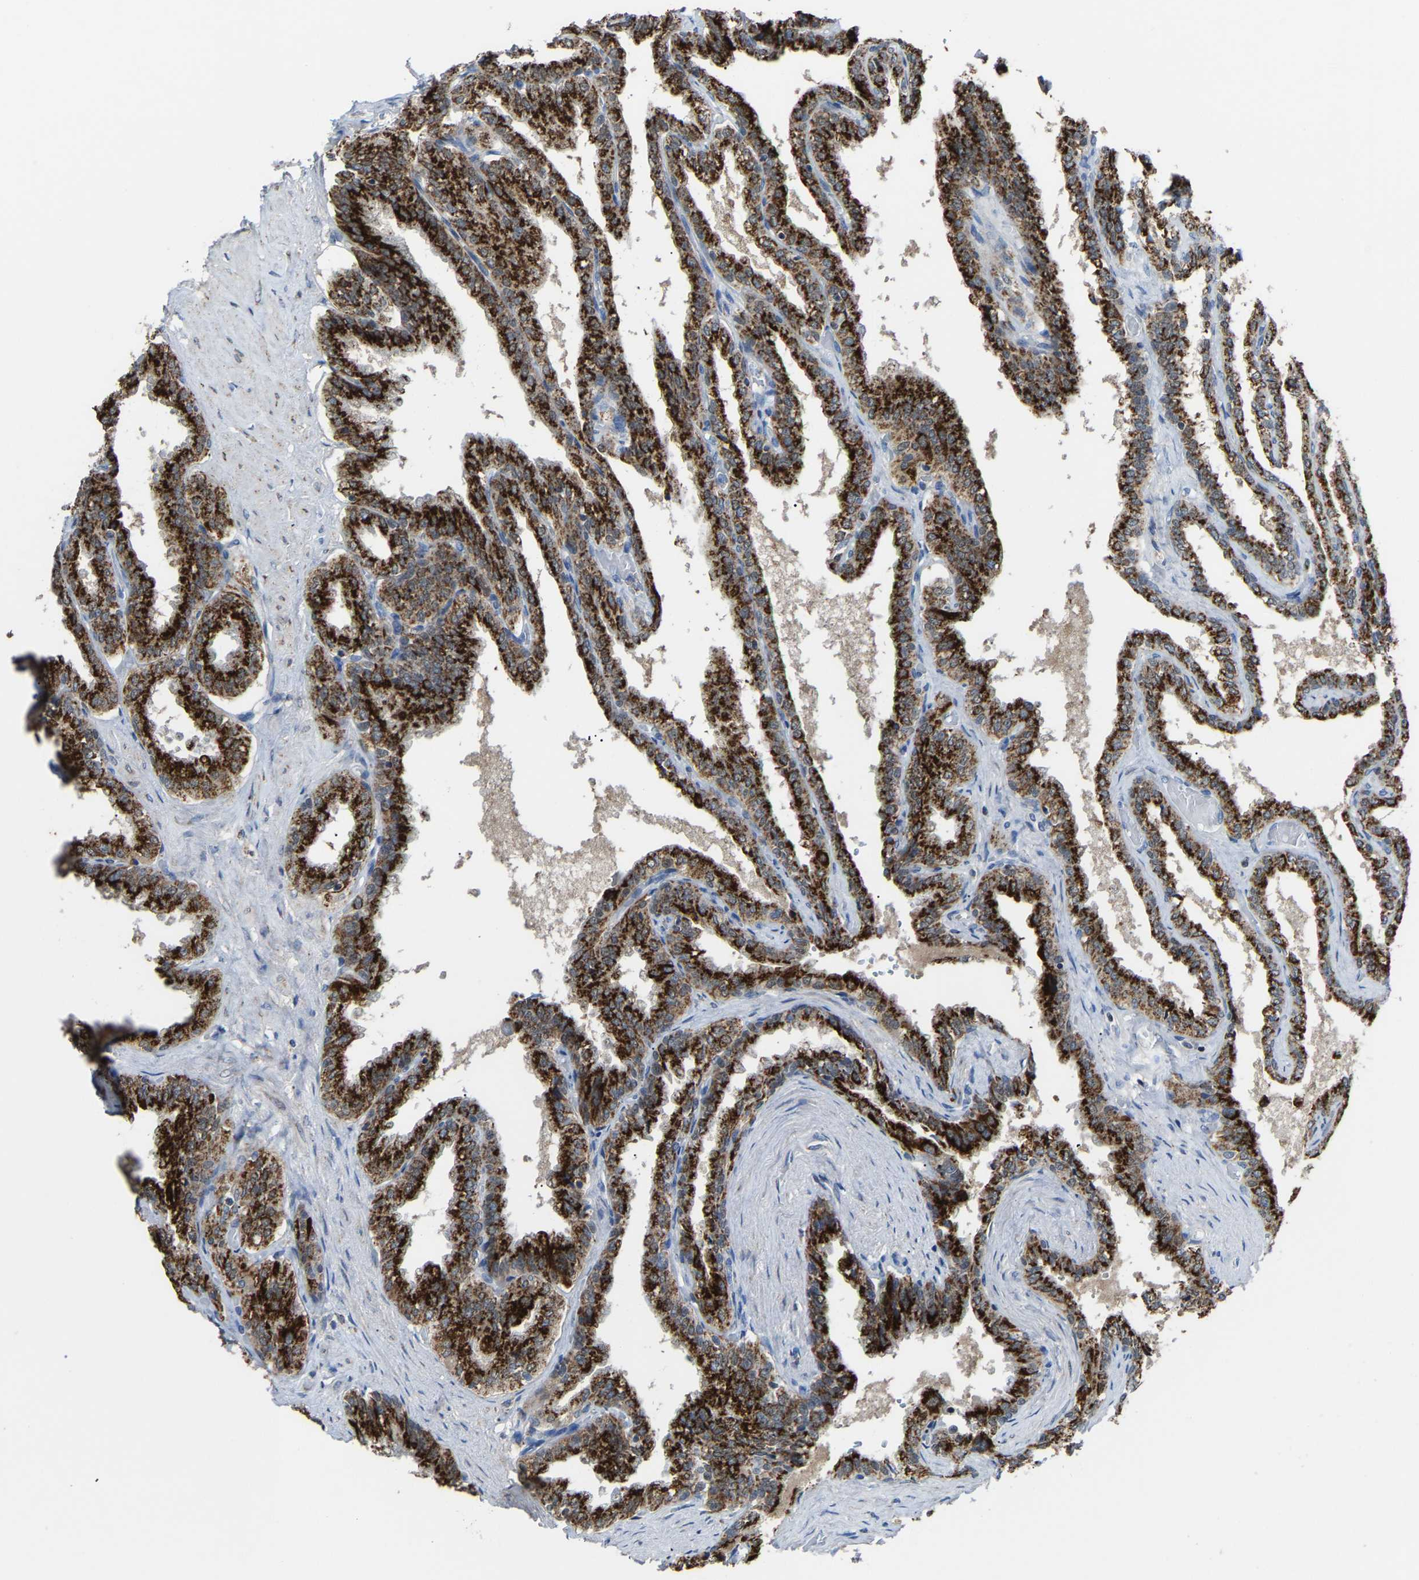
{"staining": {"intensity": "strong", "quantity": ">75%", "location": "cytoplasmic/membranous"}, "tissue": "seminal vesicle", "cell_type": "Glandular cells", "image_type": "normal", "snomed": [{"axis": "morphology", "description": "Normal tissue, NOS"}, {"axis": "topography", "description": "Seminal veicle"}], "caption": "Immunohistochemical staining of unremarkable seminal vesicle displays strong cytoplasmic/membranous protein expression in approximately >75% of glandular cells. (DAB IHC, brown staining for protein, blue staining for nuclei).", "gene": "CANT1", "patient": {"sex": "male", "age": 46}}